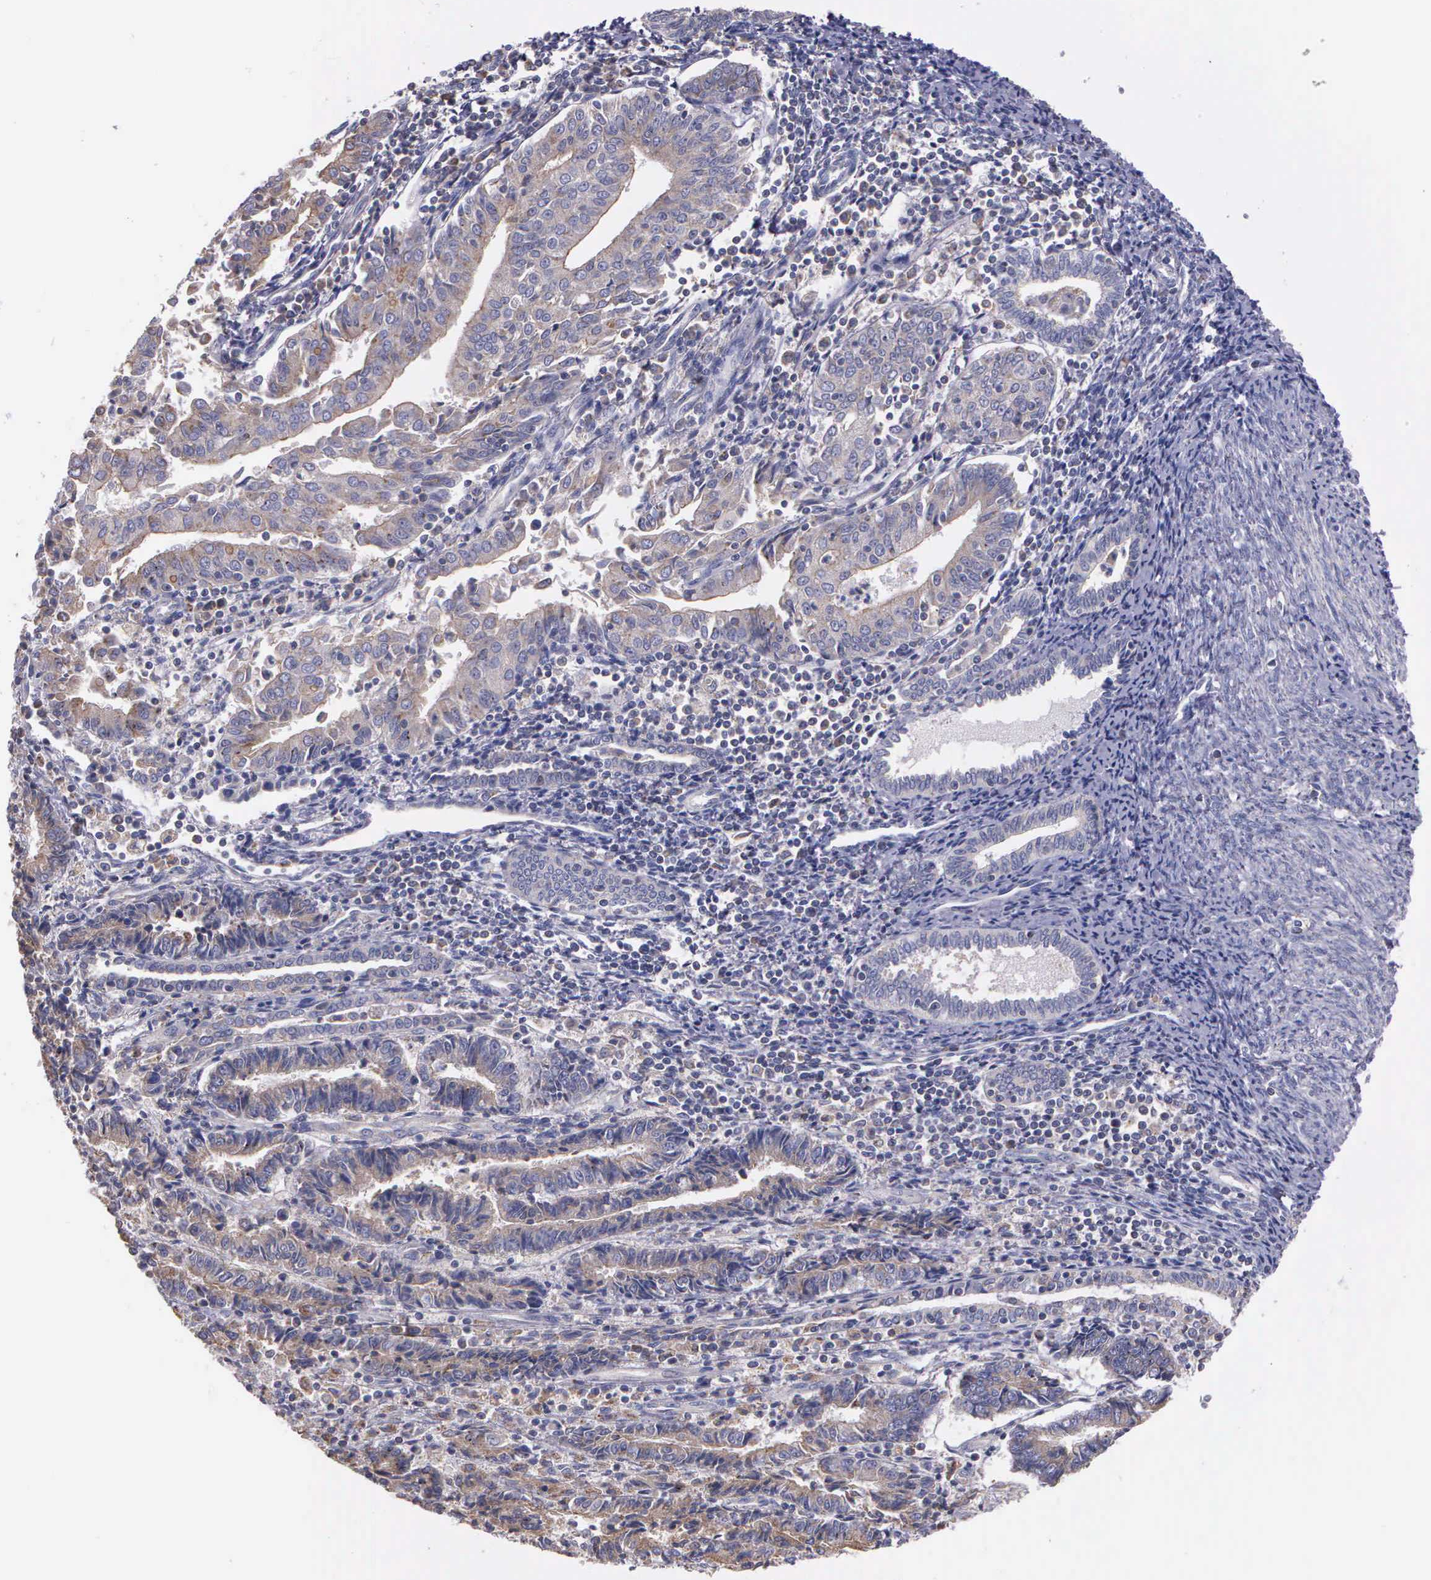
{"staining": {"intensity": "weak", "quantity": ">75%", "location": "cytoplasmic/membranous"}, "tissue": "endometrial cancer", "cell_type": "Tumor cells", "image_type": "cancer", "snomed": [{"axis": "morphology", "description": "Adenocarcinoma, NOS"}, {"axis": "topography", "description": "Endometrium"}], "caption": "Endometrial cancer (adenocarcinoma) tissue reveals weak cytoplasmic/membranous staining in approximately >75% of tumor cells, visualized by immunohistochemistry.", "gene": "MIA2", "patient": {"sex": "female", "age": 75}}